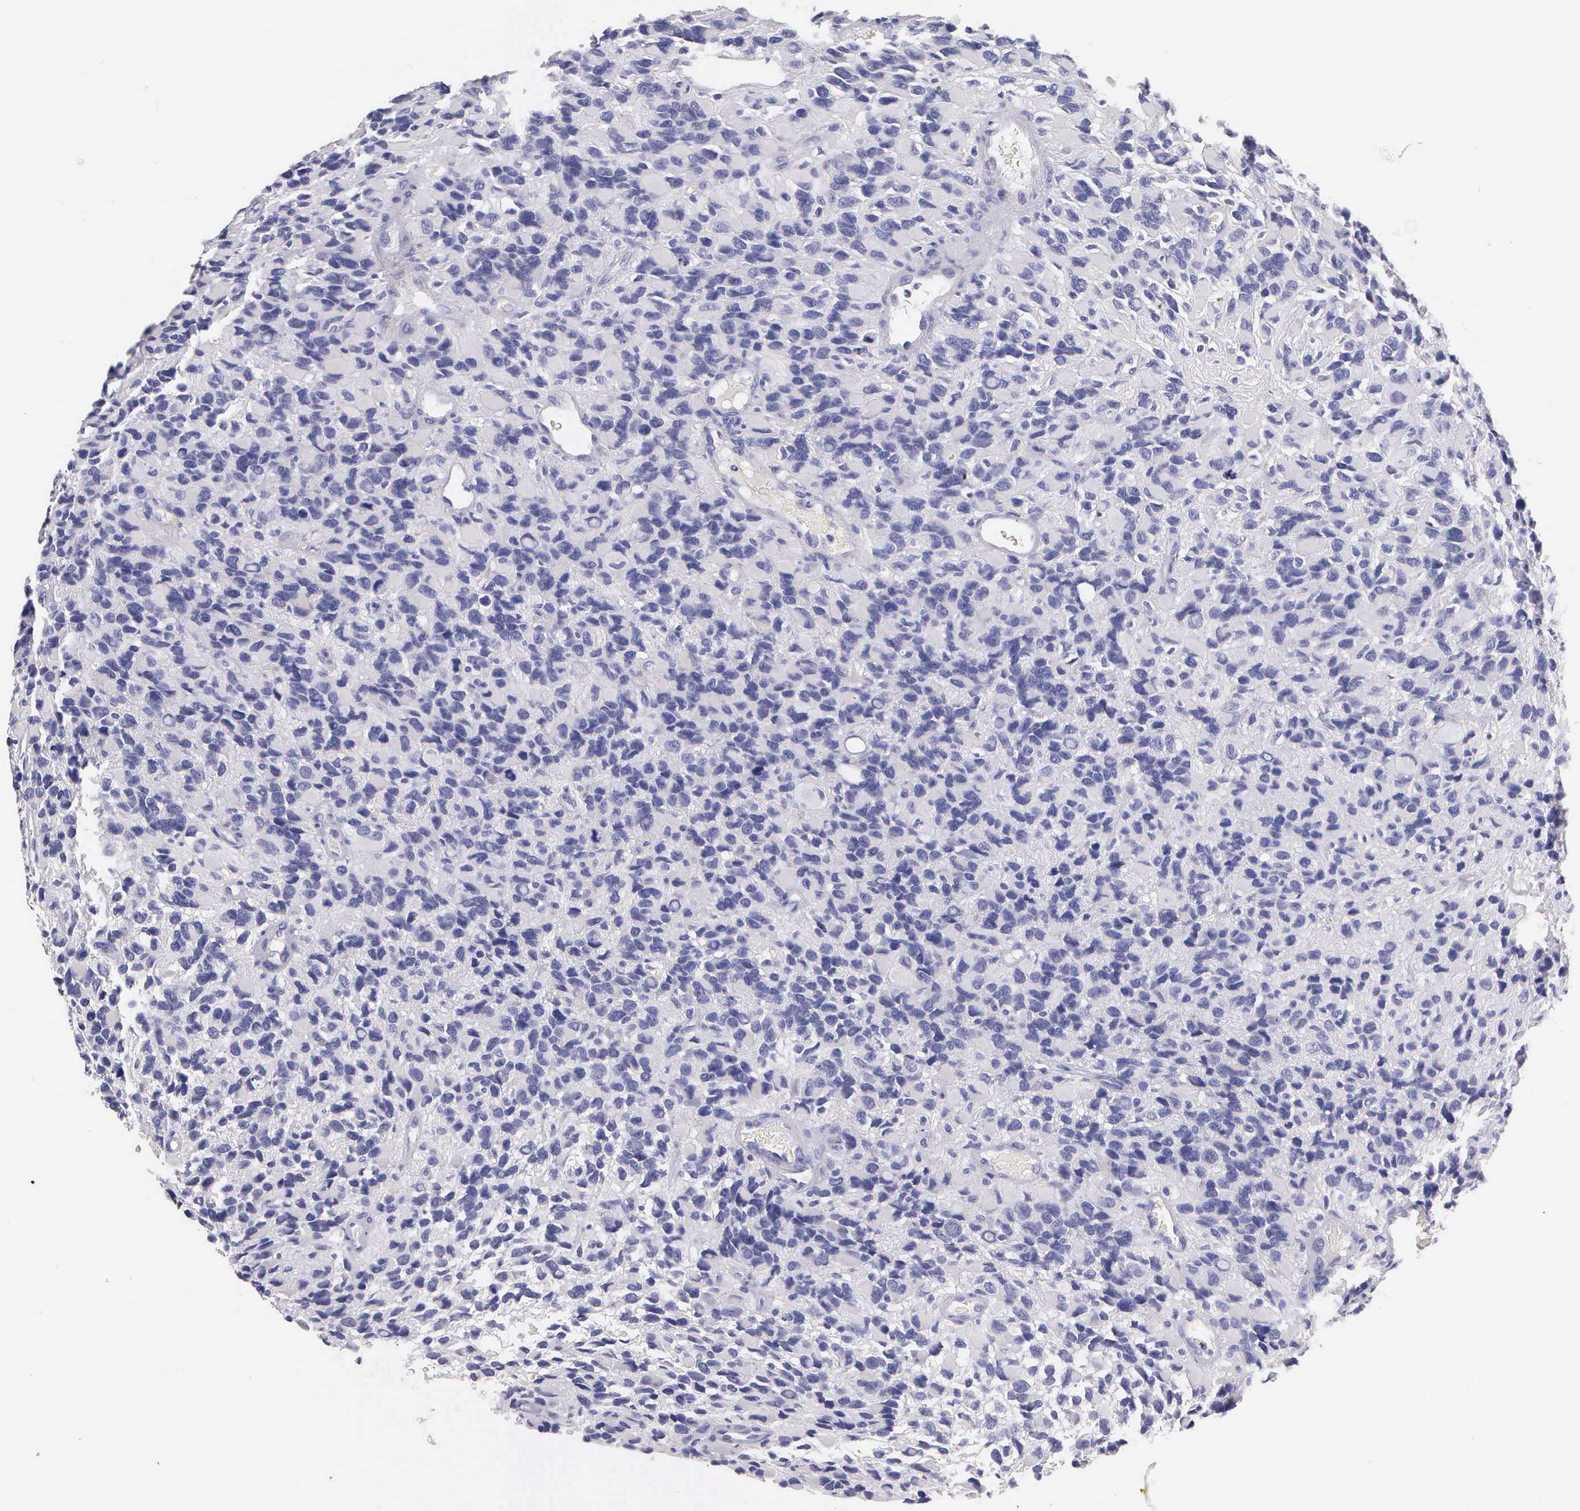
{"staining": {"intensity": "negative", "quantity": "none", "location": "none"}, "tissue": "glioma", "cell_type": "Tumor cells", "image_type": "cancer", "snomed": [{"axis": "morphology", "description": "Glioma, malignant, High grade"}, {"axis": "topography", "description": "Brain"}], "caption": "Glioma was stained to show a protein in brown. There is no significant staining in tumor cells. (DAB (3,3'-diaminobenzidine) IHC with hematoxylin counter stain).", "gene": "KRT17", "patient": {"sex": "male", "age": 77}}